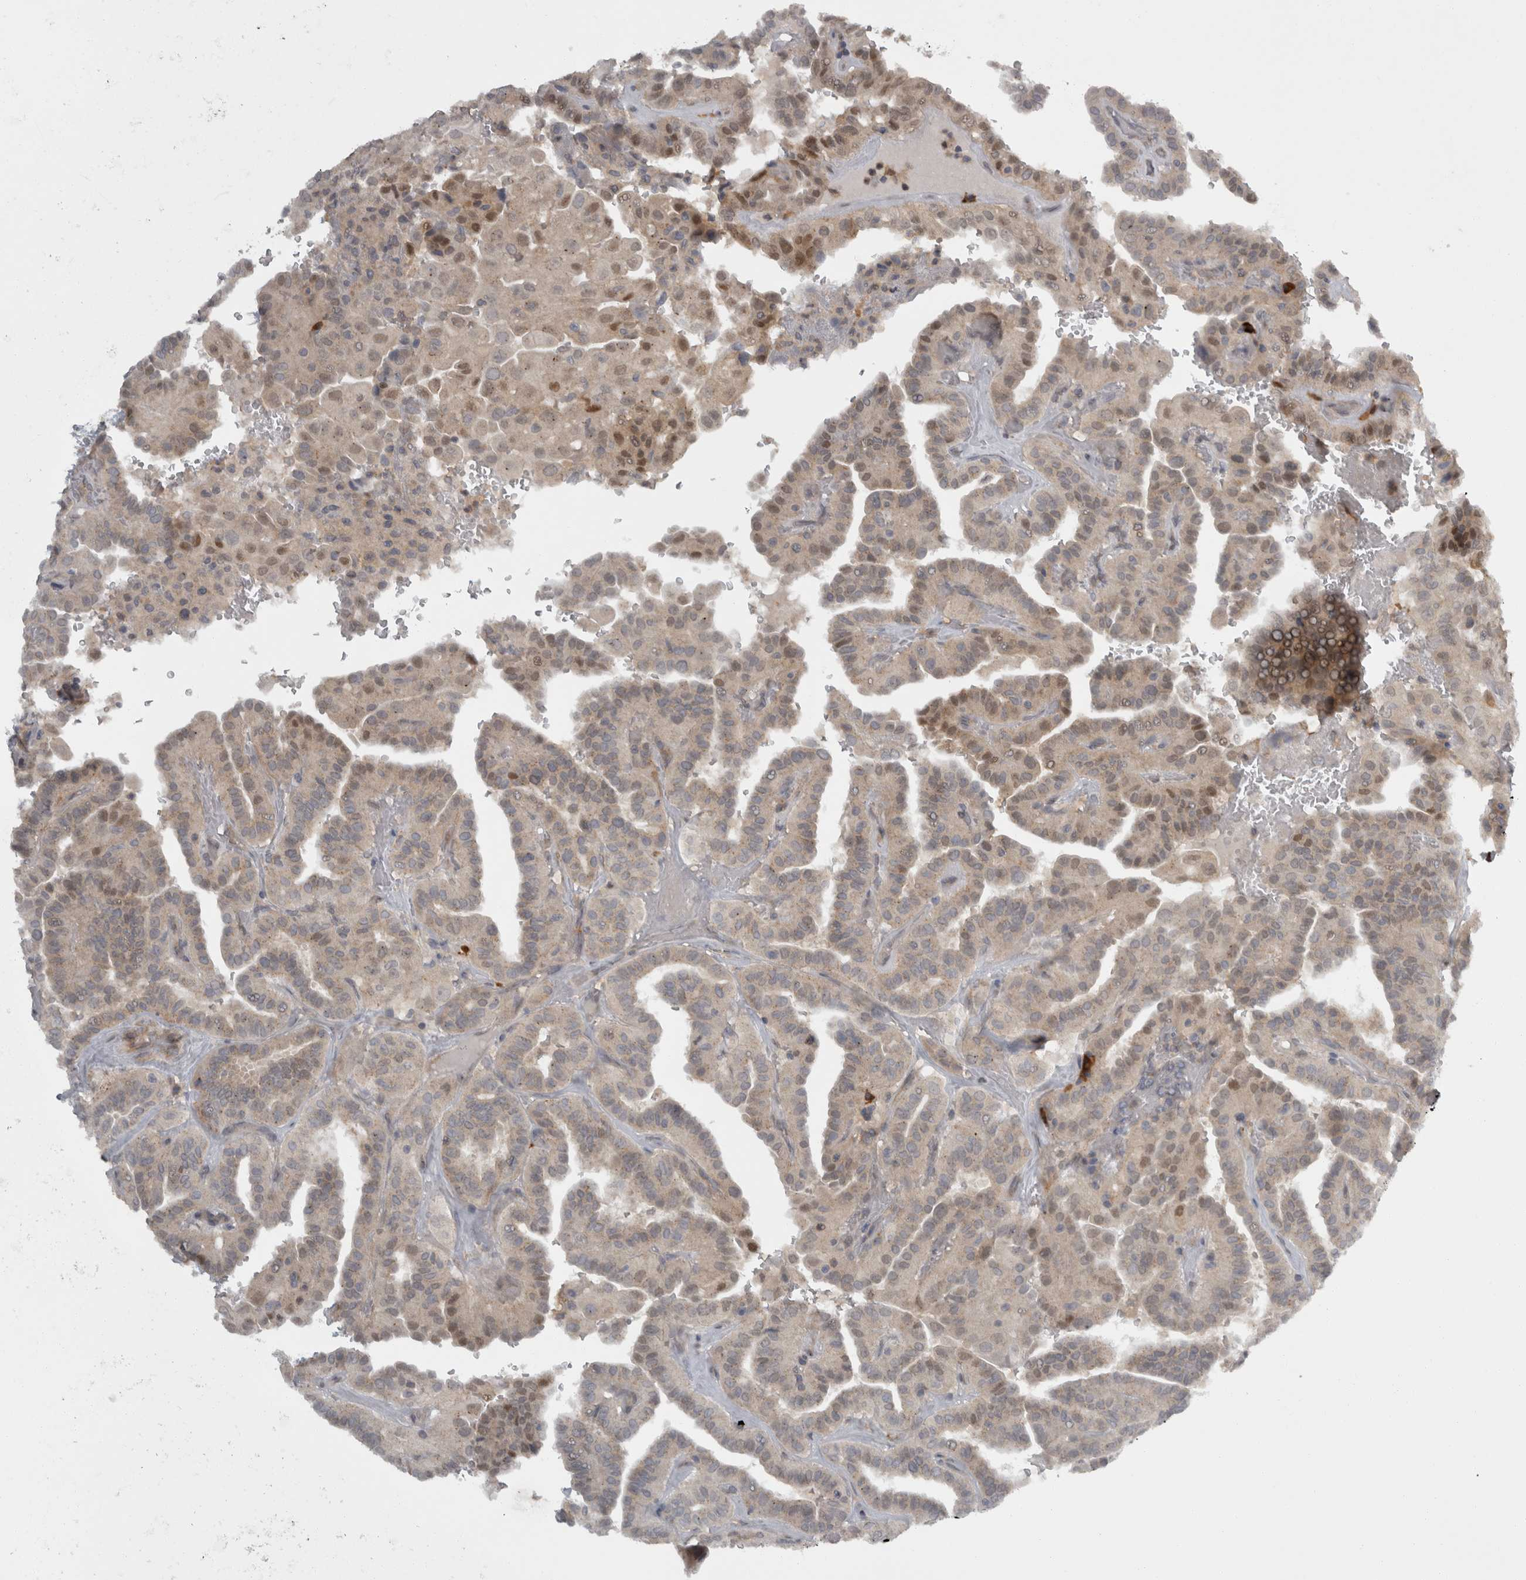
{"staining": {"intensity": "weak", "quantity": "25%-75%", "location": "cytoplasmic/membranous,nuclear"}, "tissue": "thyroid cancer", "cell_type": "Tumor cells", "image_type": "cancer", "snomed": [{"axis": "morphology", "description": "Papillary adenocarcinoma, NOS"}, {"axis": "topography", "description": "Thyroid gland"}], "caption": "Protein expression by immunohistochemistry (IHC) displays weak cytoplasmic/membranous and nuclear staining in approximately 25%-75% of tumor cells in thyroid papillary adenocarcinoma.", "gene": "SLCO5A1", "patient": {"sex": "male", "age": 77}}